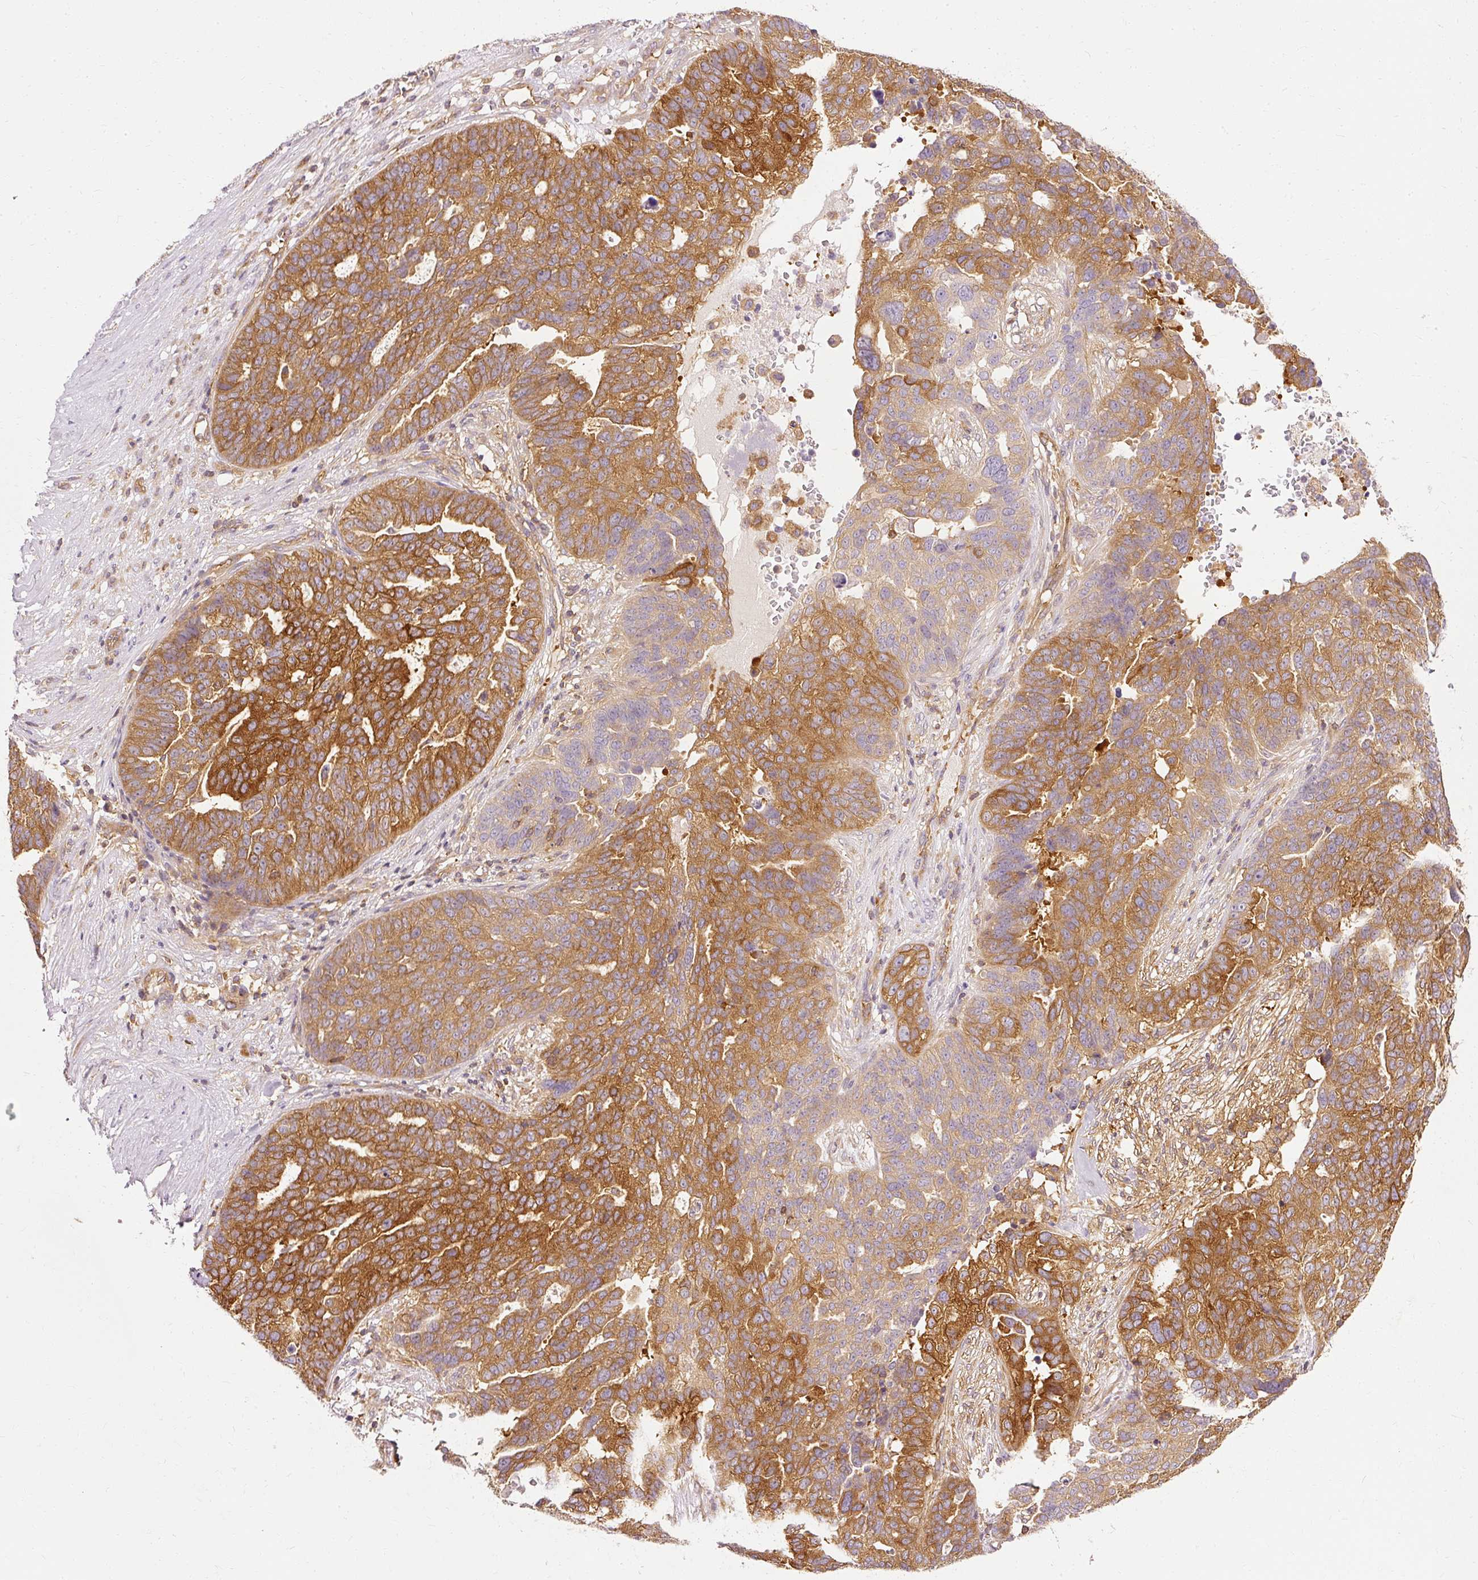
{"staining": {"intensity": "moderate", "quantity": ">75%", "location": "cytoplasmic/membranous"}, "tissue": "ovarian cancer", "cell_type": "Tumor cells", "image_type": "cancer", "snomed": [{"axis": "morphology", "description": "Cystadenocarcinoma, serous, NOS"}, {"axis": "topography", "description": "Ovary"}], "caption": "Protein staining of ovarian cancer tissue demonstrates moderate cytoplasmic/membranous expression in approximately >75% of tumor cells.", "gene": "ARMH3", "patient": {"sex": "female", "age": 59}}